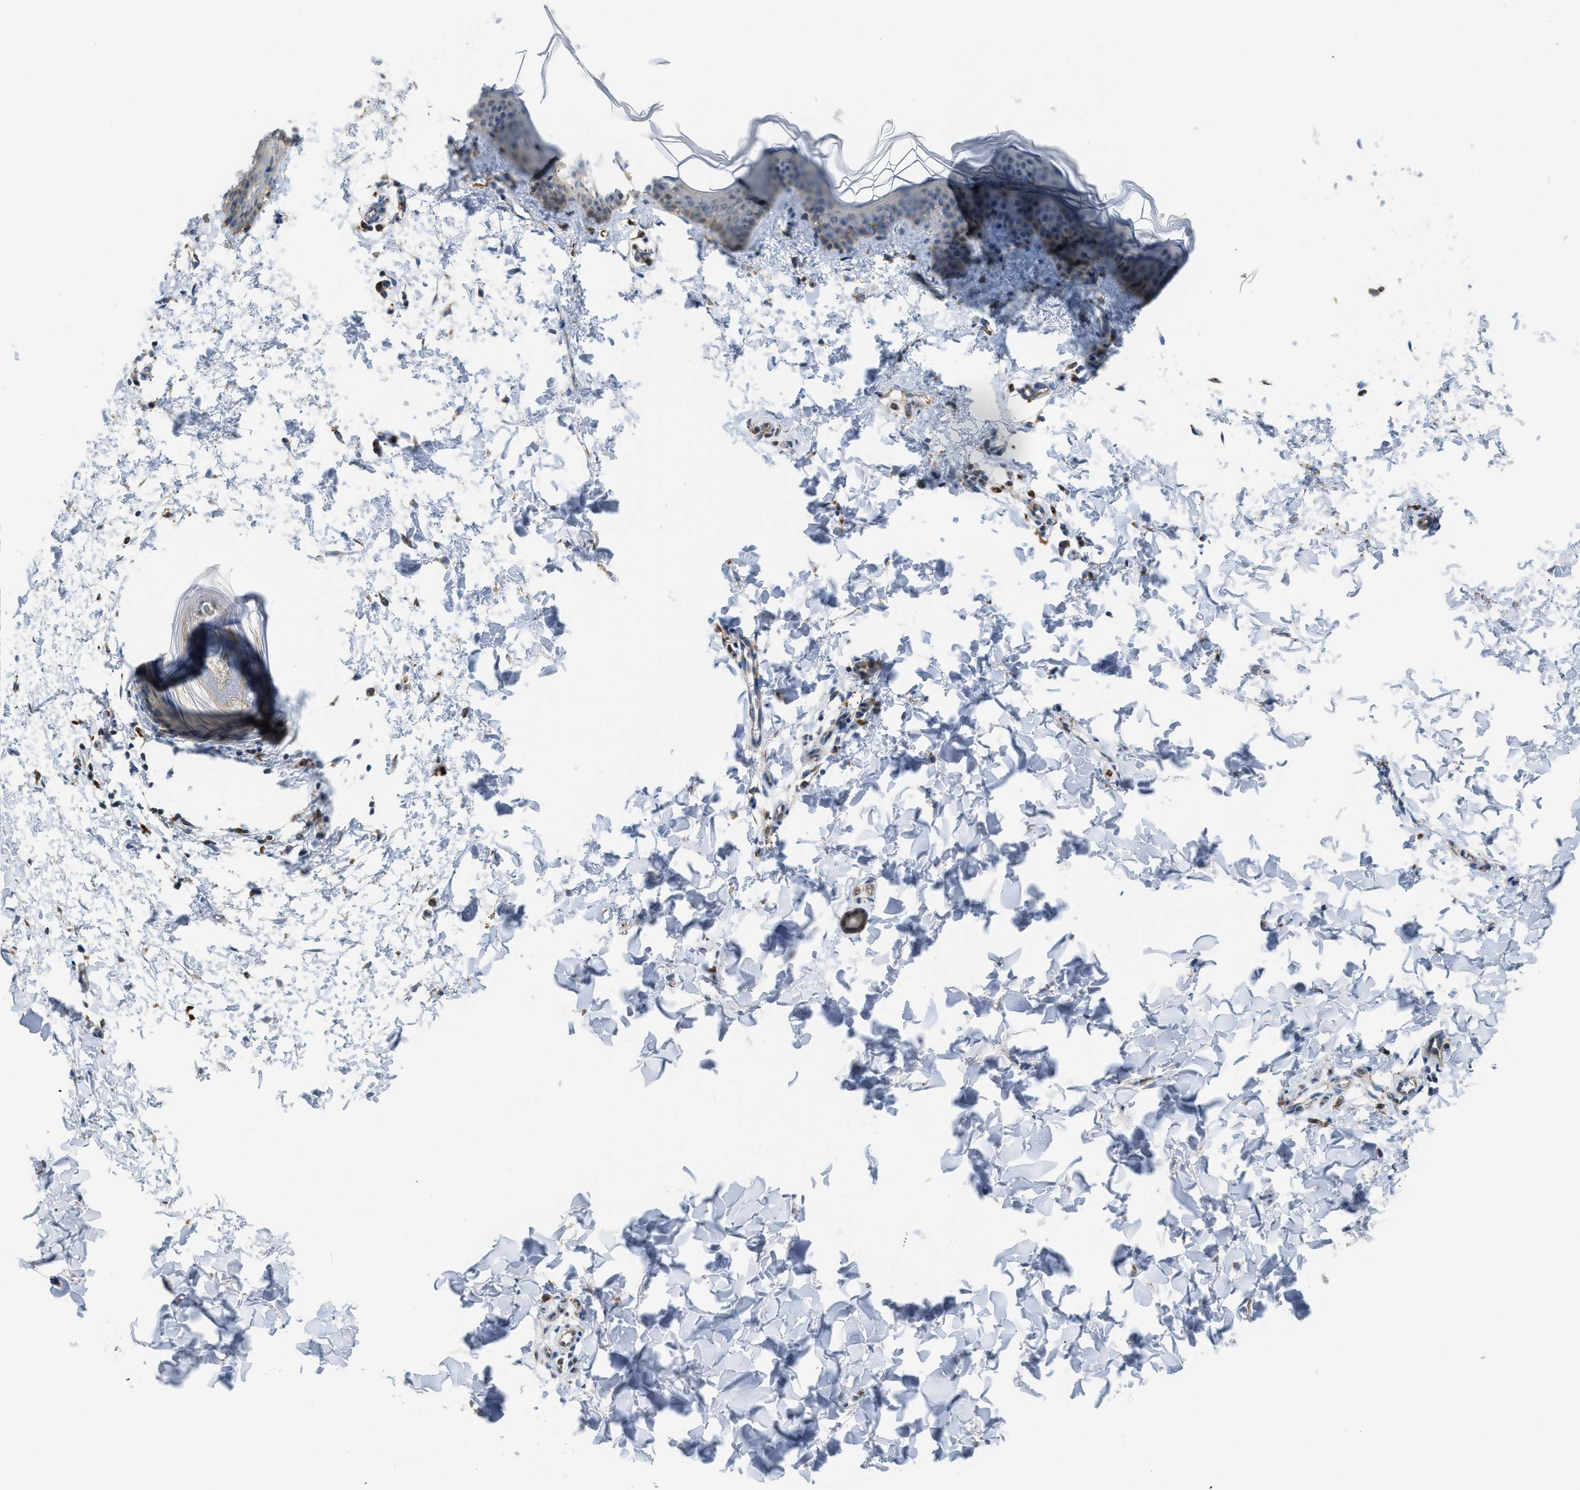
{"staining": {"intensity": "moderate", "quantity": ">75%", "location": "cytoplasmic/membranous"}, "tissue": "skin", "cell_type": "Fibroblasts", "image_type": "normal", "snomed": [{"axis": "morphology", "description": "Normal tissue, NOS"}, {"axis": "topography", "description": "Skin"}], "caption": "High-power microscopy captured an IHC micrograph of normal skin, revealing moderate cytoplasmic/membranous staining in approximately >75% of fibroblasts.", "gene": "ETFB", "patient": {"sex": "female", "age": 17}}